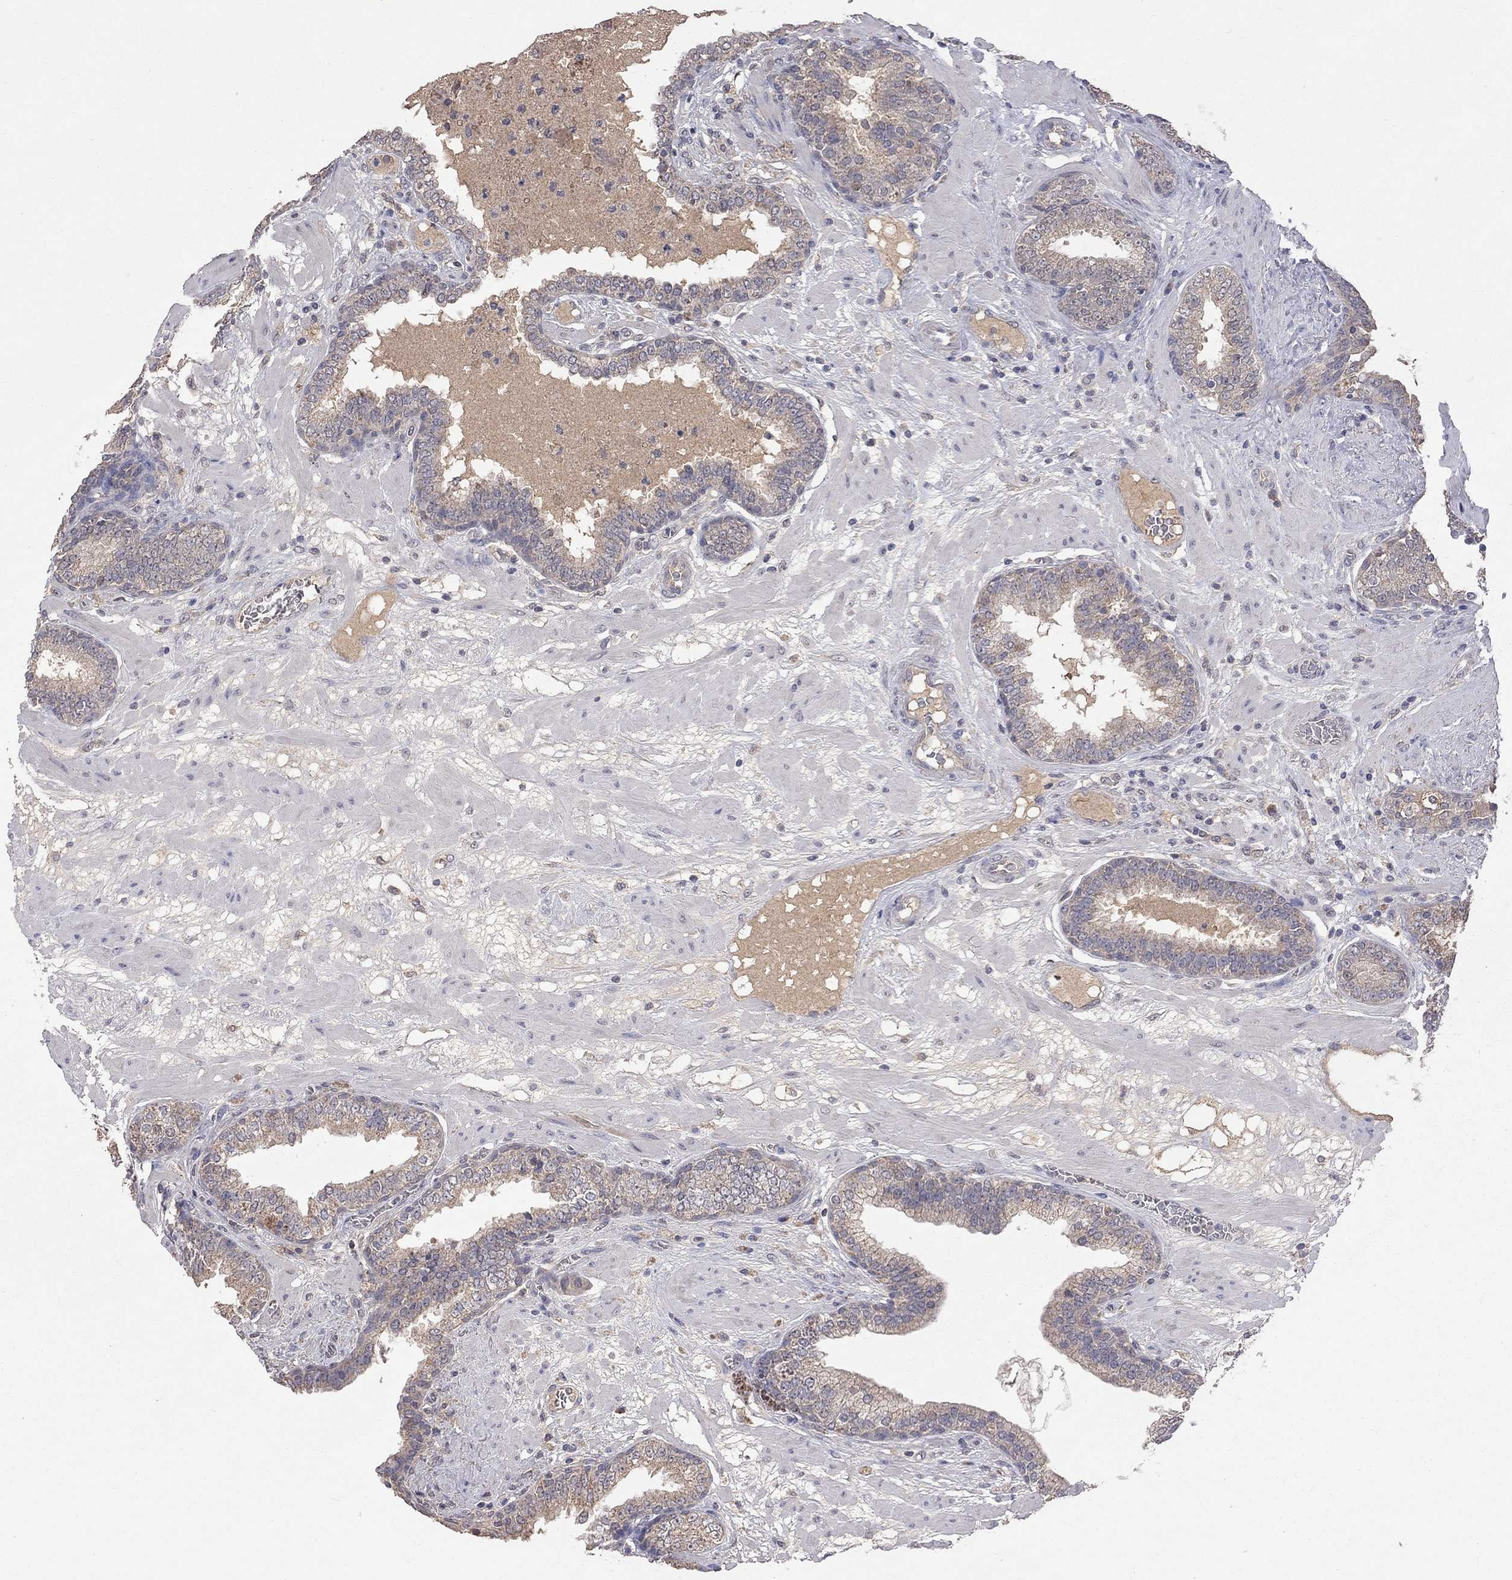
{"staining": {"intensity": "weak", "quantity": ">75%", "location": "cytoplasmic/membranous"}, "tissue": "prostate cancer", "cell_type": "Tumor cells", "image_type": "cancer", "snomed": [{"axis": "morphology", "description": "Adenocarcinoma, Low grade"}, {"axis": "topography", "description": "Prostate"}], "caption": "IHC histopathology image of neoplastic tissue: human low-grade adenocarcinoma (prostate) stained using IHC demonstrates low levels of weak protein expression localized specifically in the cytoplasmic/membranous of tumor cells, appearing as a cytoplasmic/membranous brown color.", "gene": "HTR6", "patient": {"sex": "male", "age": 60}}